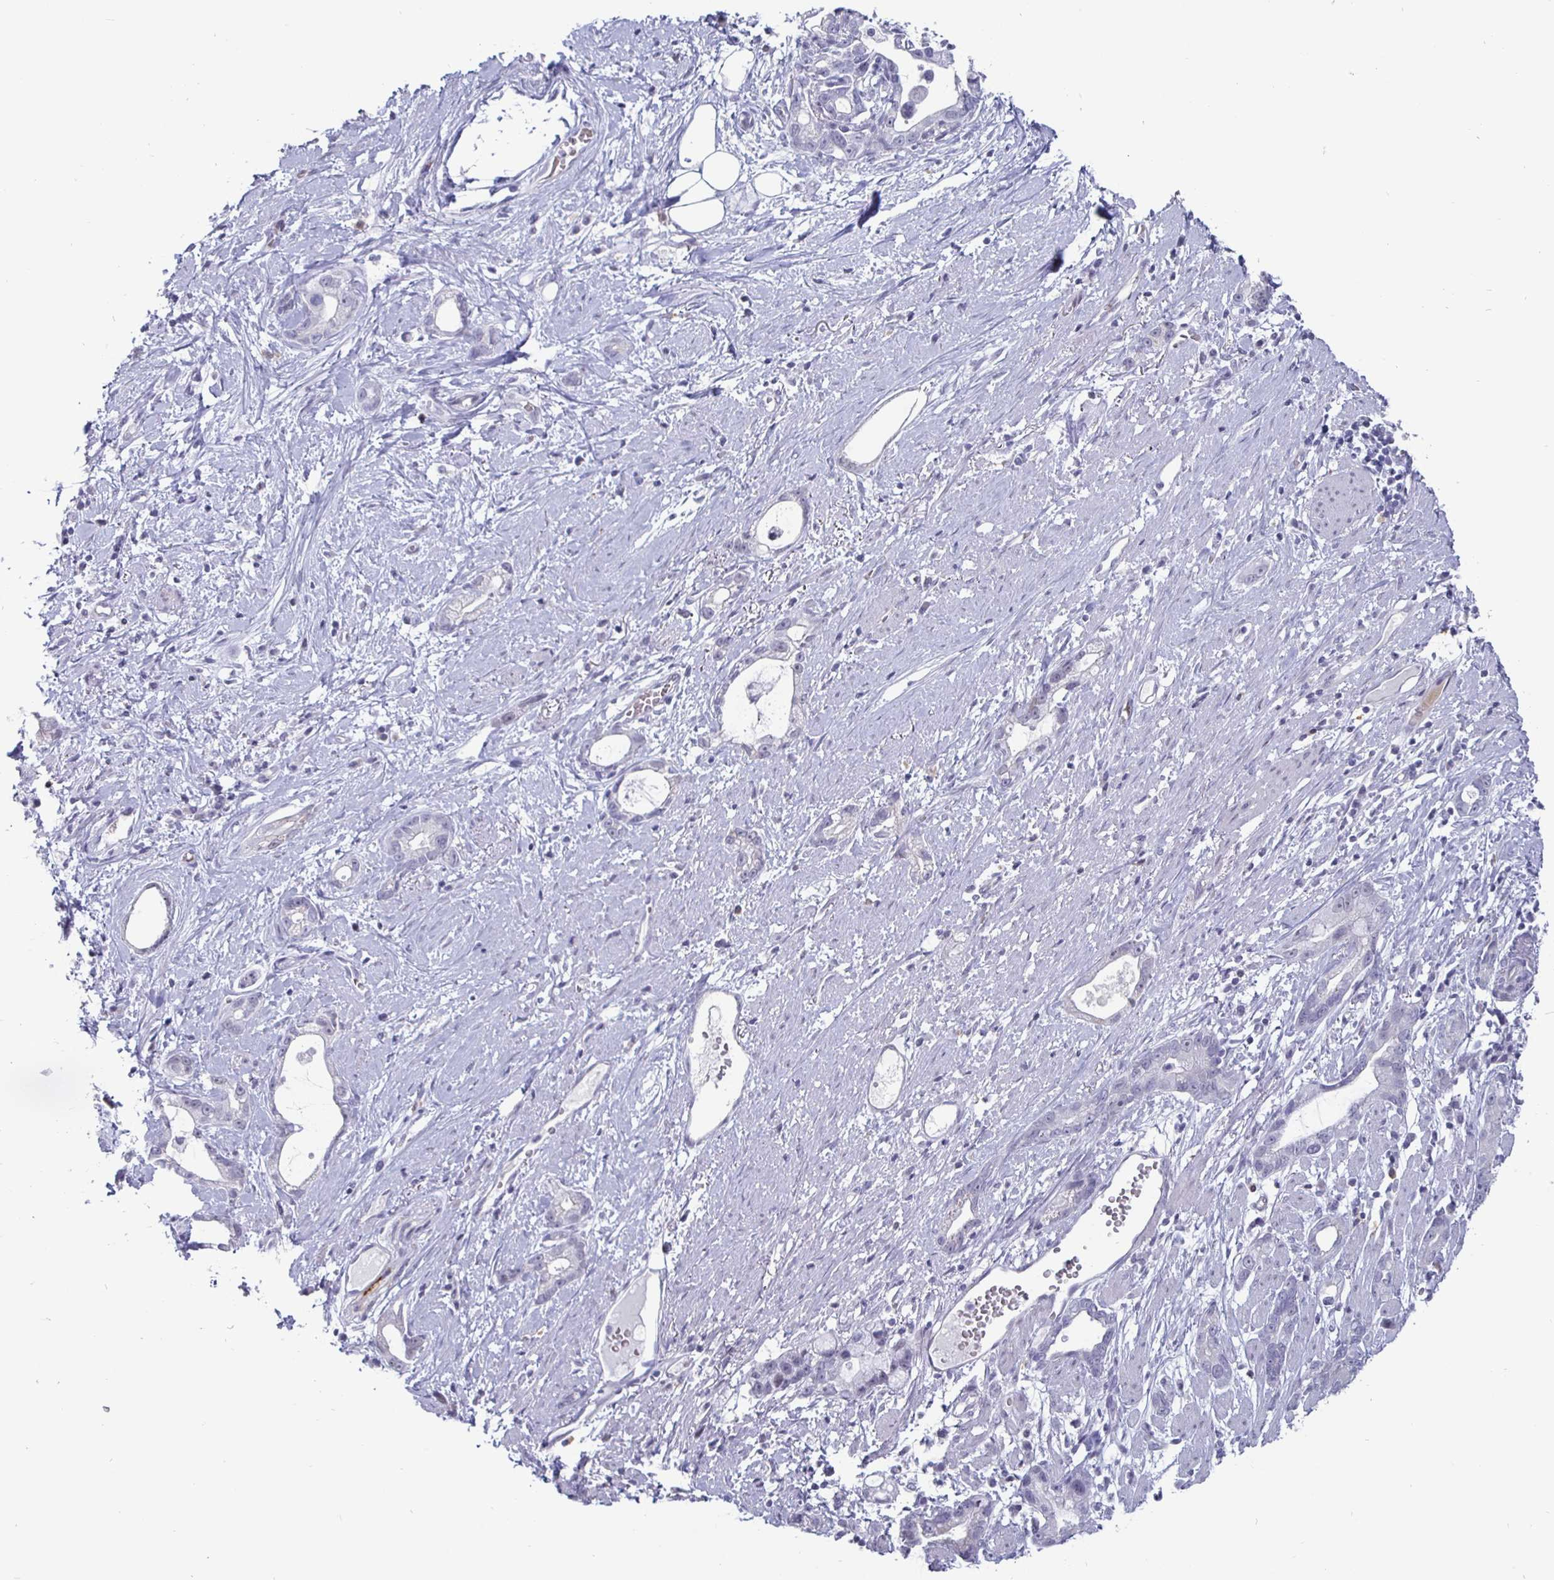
{"staining": {"intensity": "negative", "quantity": "none", "location": "none"}, "tissue": "stomach cancer", "cell_type": "Tumor cells", "image_type": "cancer", "snomed": [{"axis": "morphology", "description": "Adenocarcinoma, NOS"}, {"axis": "topography", "description": "Stomach"}], "caption": "Immunohistochemical staining of human stomach adenocarcinoma shows no significant positivity in tumor cells.", "gene": "OOSP2", "patient": {"sex": "male", "age": 55}}